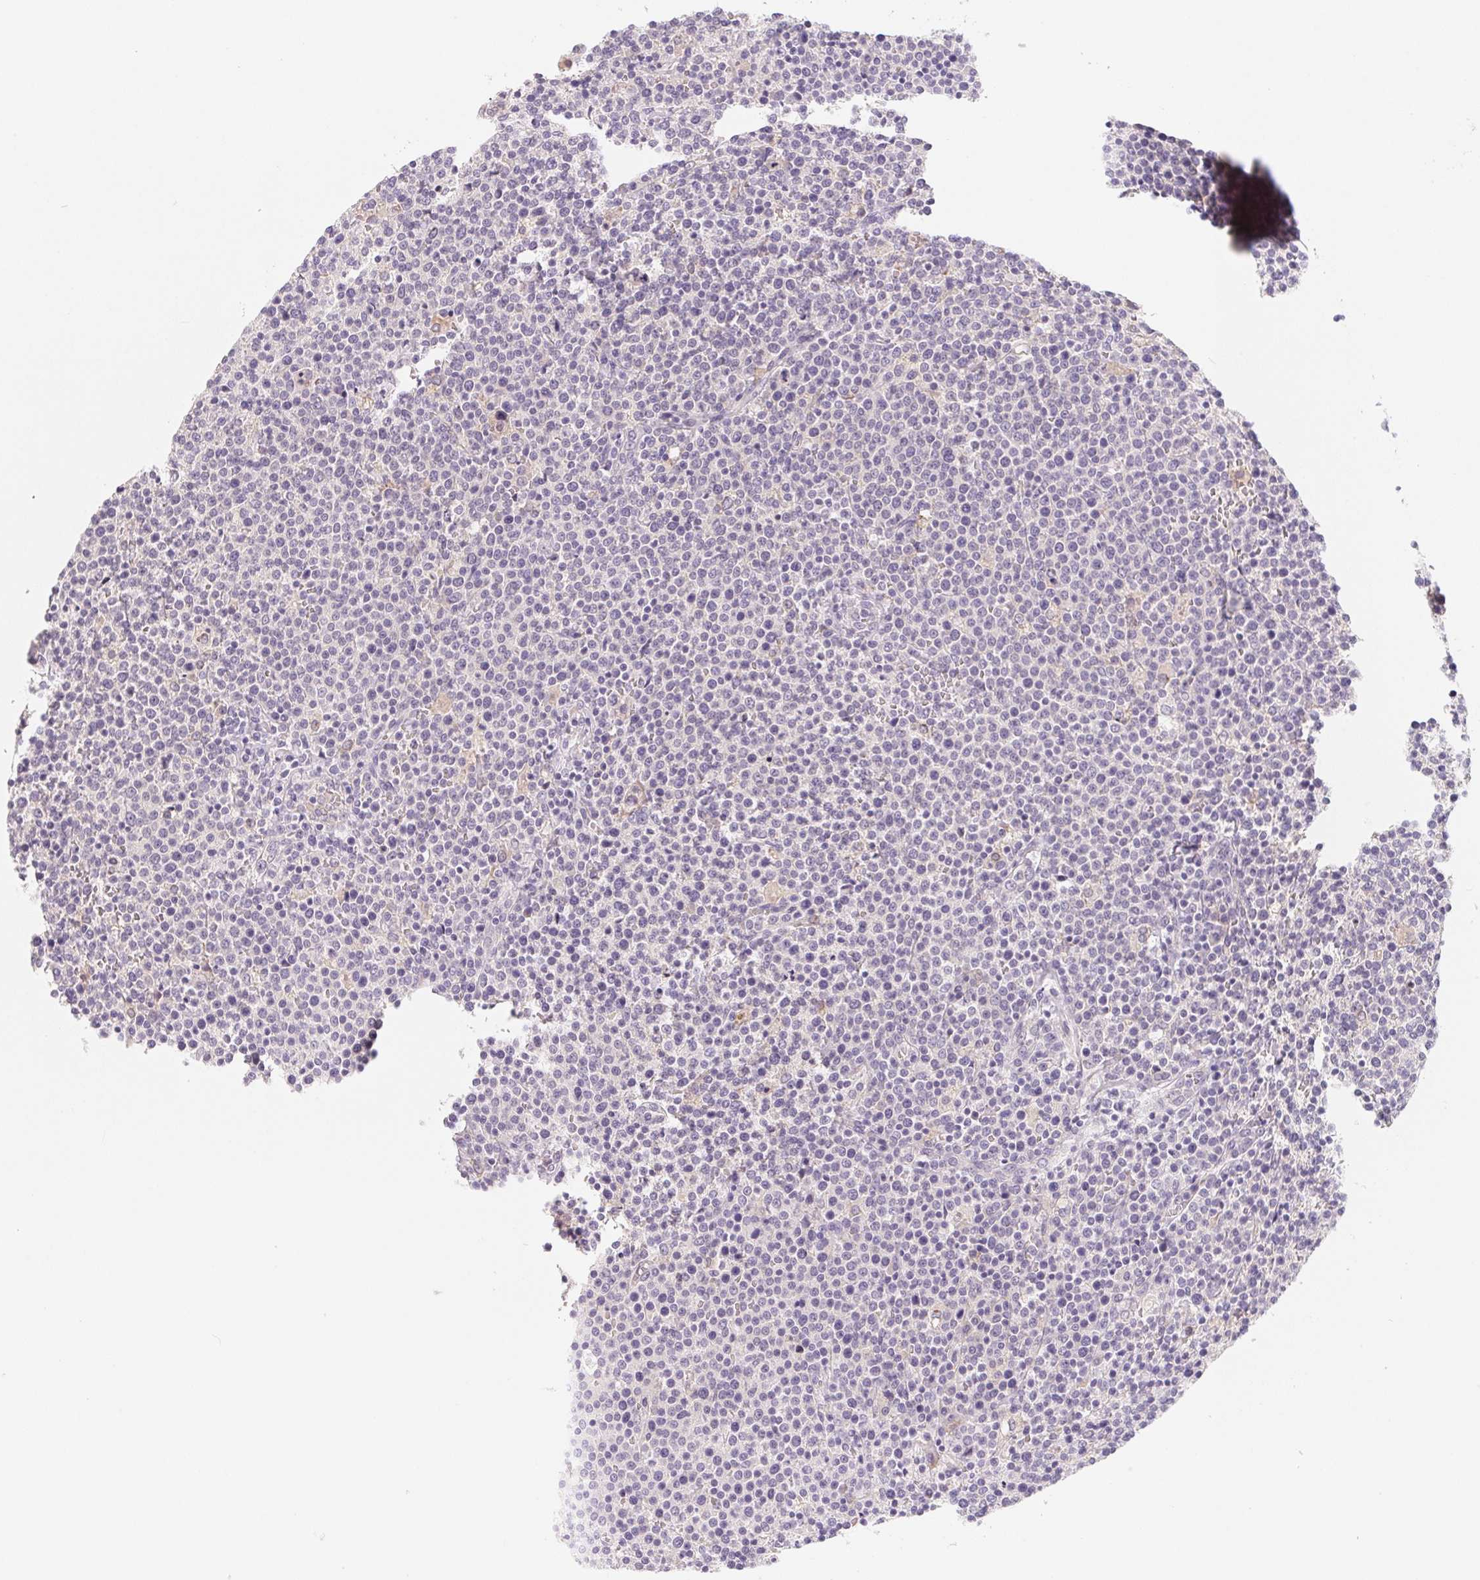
{"staining": {"intensity": "negative", "quantity": "none", "location": "none"}, "tissue": "lymphoma", "cell_type": "Tumor cells", "image_type": "cancer", "snomed": [{"axis": "morphology", "description": "Malignant lymphoma, non-Hodgkin's type, High grade"}, {"axis": "topography", "description": "Lymph node"}], "caption": "Immunohistochemistry (IHC) photomicrograph of lymphoma stained for a protein (brown), which demonstrates no staining in tumor cells. The staining was performed using DAB (3,3'-diaminobenzidine) to visualize the protein expression in brown, while the nuclei were stained in blue with hematoxylin (Magnification: 20x).", "gene": "MCOLN3", "patient": {"sex": "male", "age": 61}}